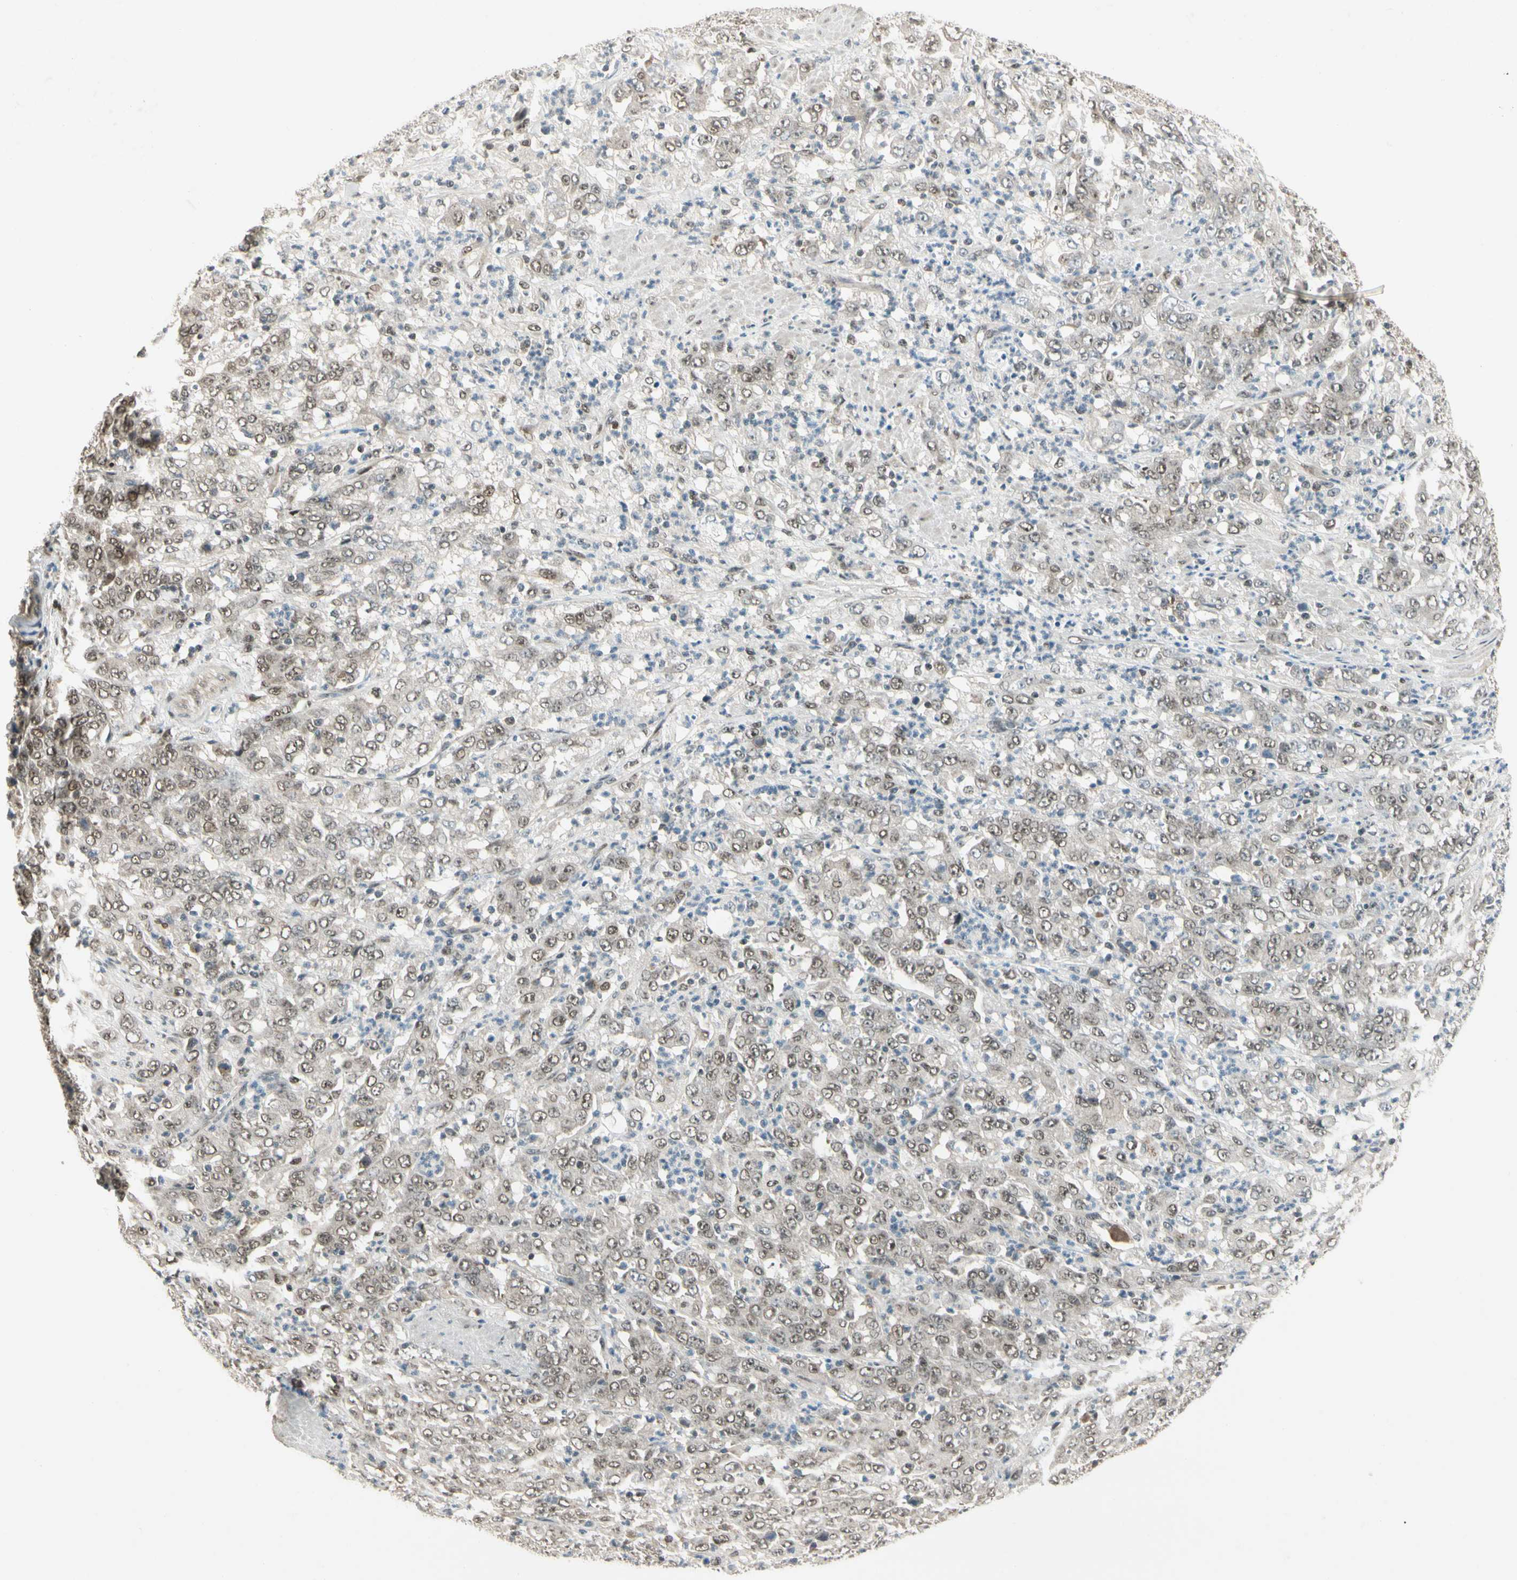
{"staining": {"intensity": "moderate", "quantity": ">75%", "location": "nuclear"}, "tissue": "stomach cancer", "cell_type": "Tumor cells", "image_type": "cancer", "snomed": [{"axis": "morphology", "description": "Adenocarcinoma, NOS"}, {"axis": "topography", "description": "Stomach, lower"}], "caption": "Brown immunohistochemical staining in stomach cancer exhibits moderate nuclear expression in approximately >75% of tumor cells. The protein of interest is stained brown, and the nuclei are stained in blue (DAB IHC with brightfield microscopy, high magnification).", "gene": "GTF3A", "patient": {"sex": "female", "age": 71}}